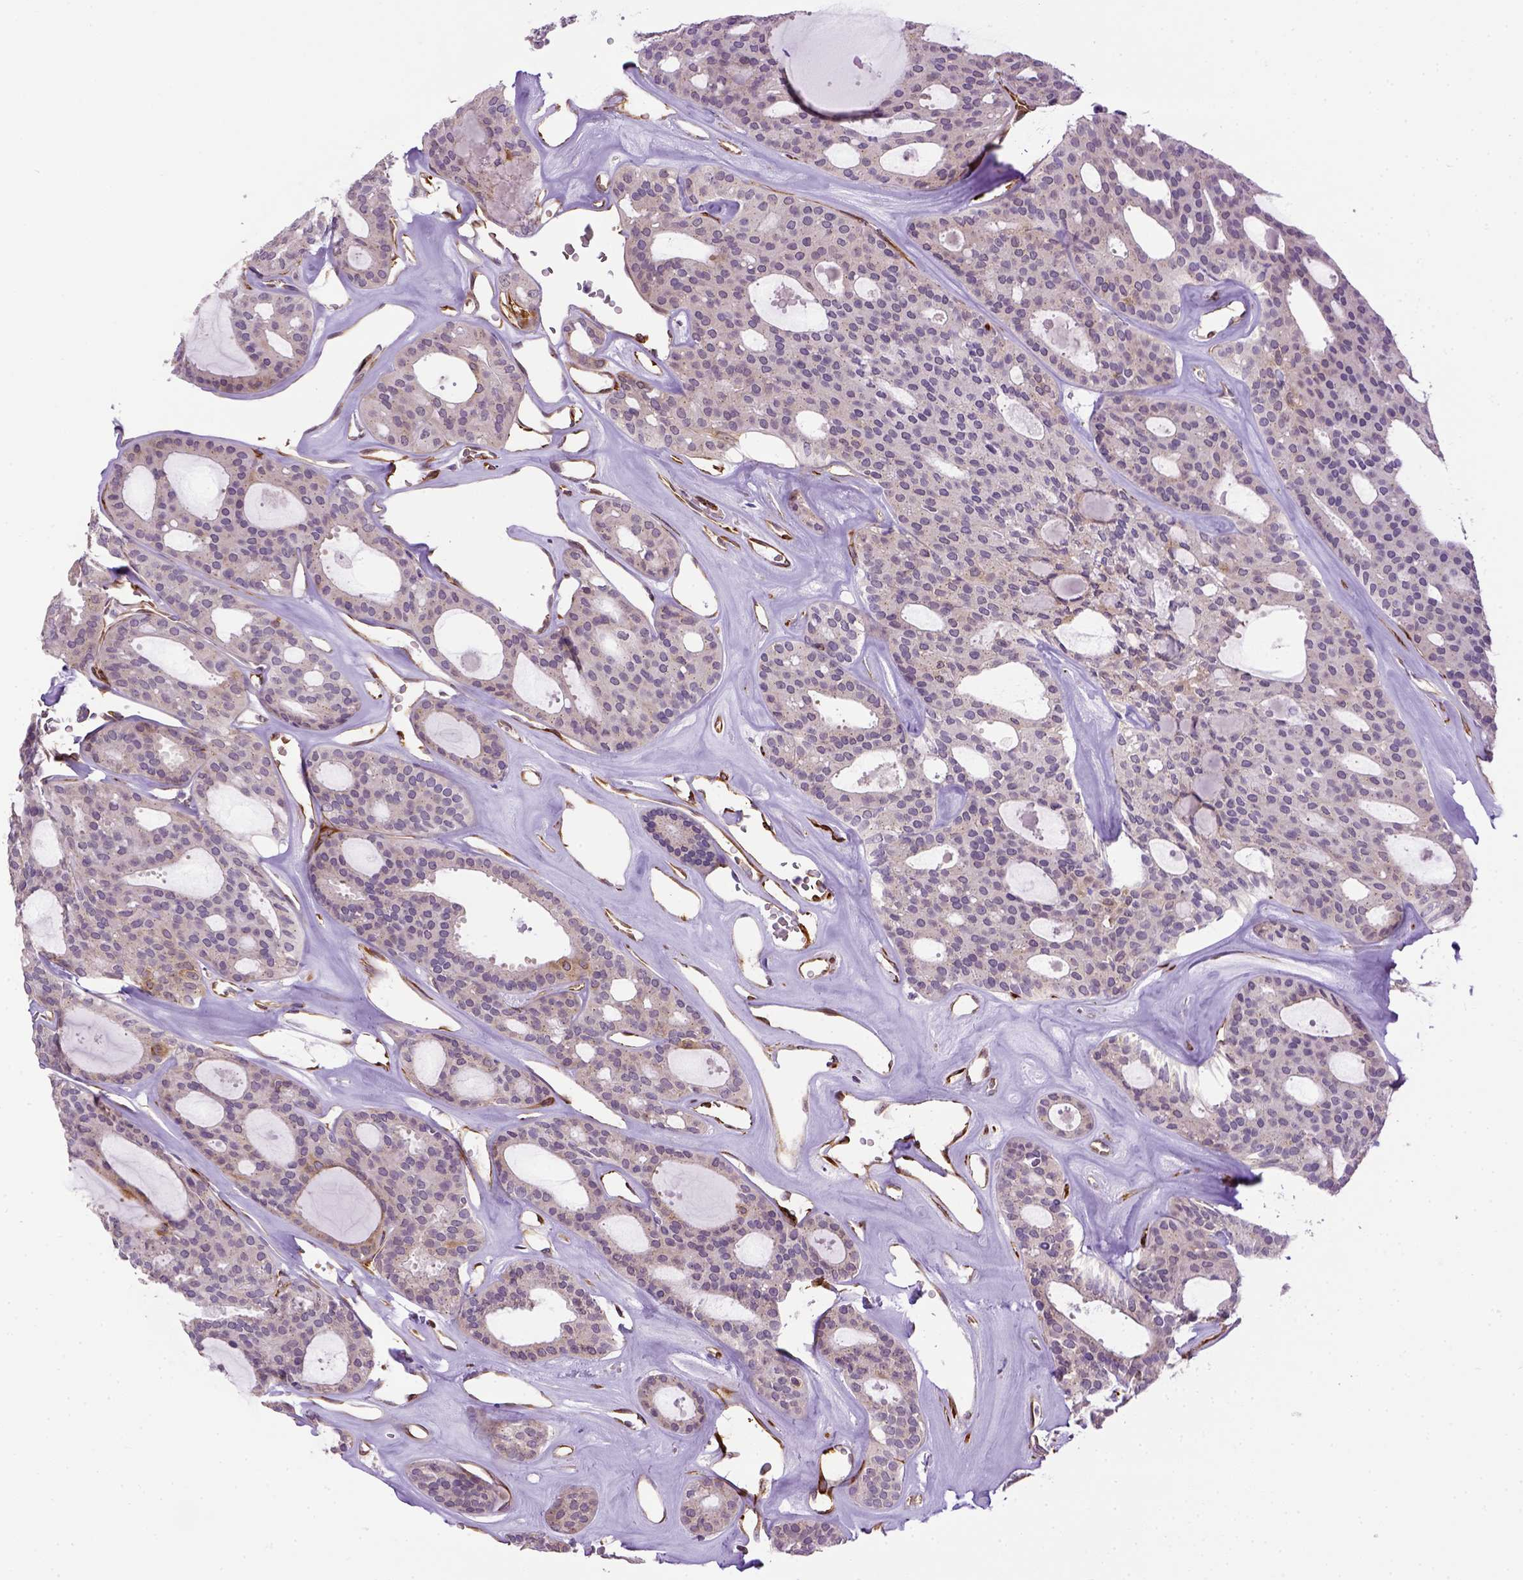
{"staining": {"intensity": "negative", "quantity": "none", "location": "none"}, "tissue": "thyroid cancer", "cell_type": "Tumor cells", "image_type": "cancer", "snomed": [{"axis": "morphology", "description": "Follicular adenoma carcinoma, NOS"}, {"axis": "topography", "description": "Thyroid gland"}], "caption": "Photomicrograph shows no protein positivity in tumor cells of thyroid cancer tissue.", "gene": "KAZN", "patient": {"sex": "male", "age": 75}}